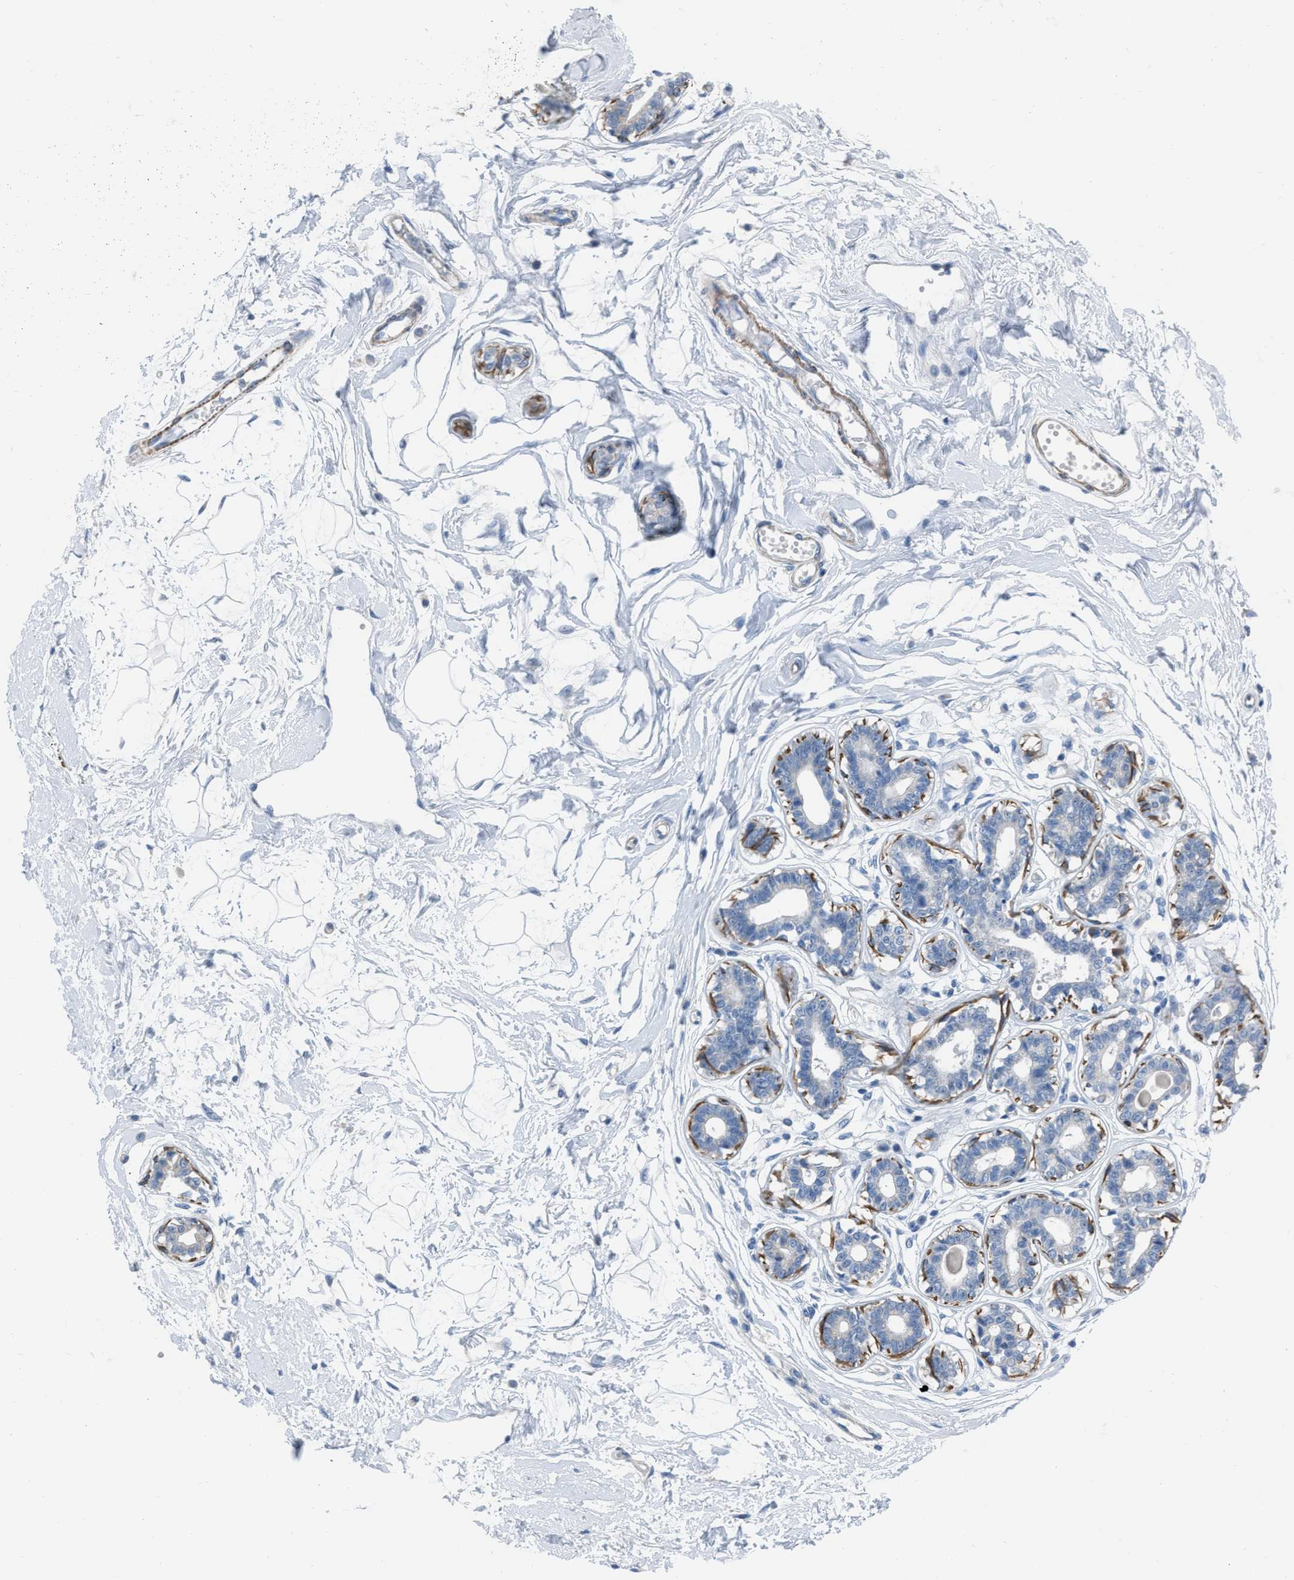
{"staining": {"intensity": "negative", "quantity": "none", "location": "none"}, "tissue": "breast", "cell_type": "Adipocytes", "image_type": "normal", "snomed": [{"axis": "morphology", "description": "Normal tissue, NOS"}, {"axis": "topography", "description": "Breast"}], "caption": "Immunohistochemistry of unremarkable human breast displays no staining in adipocytes.", "gene": "SPATC1L", "patient": {"sex": "female", "age": 45}}